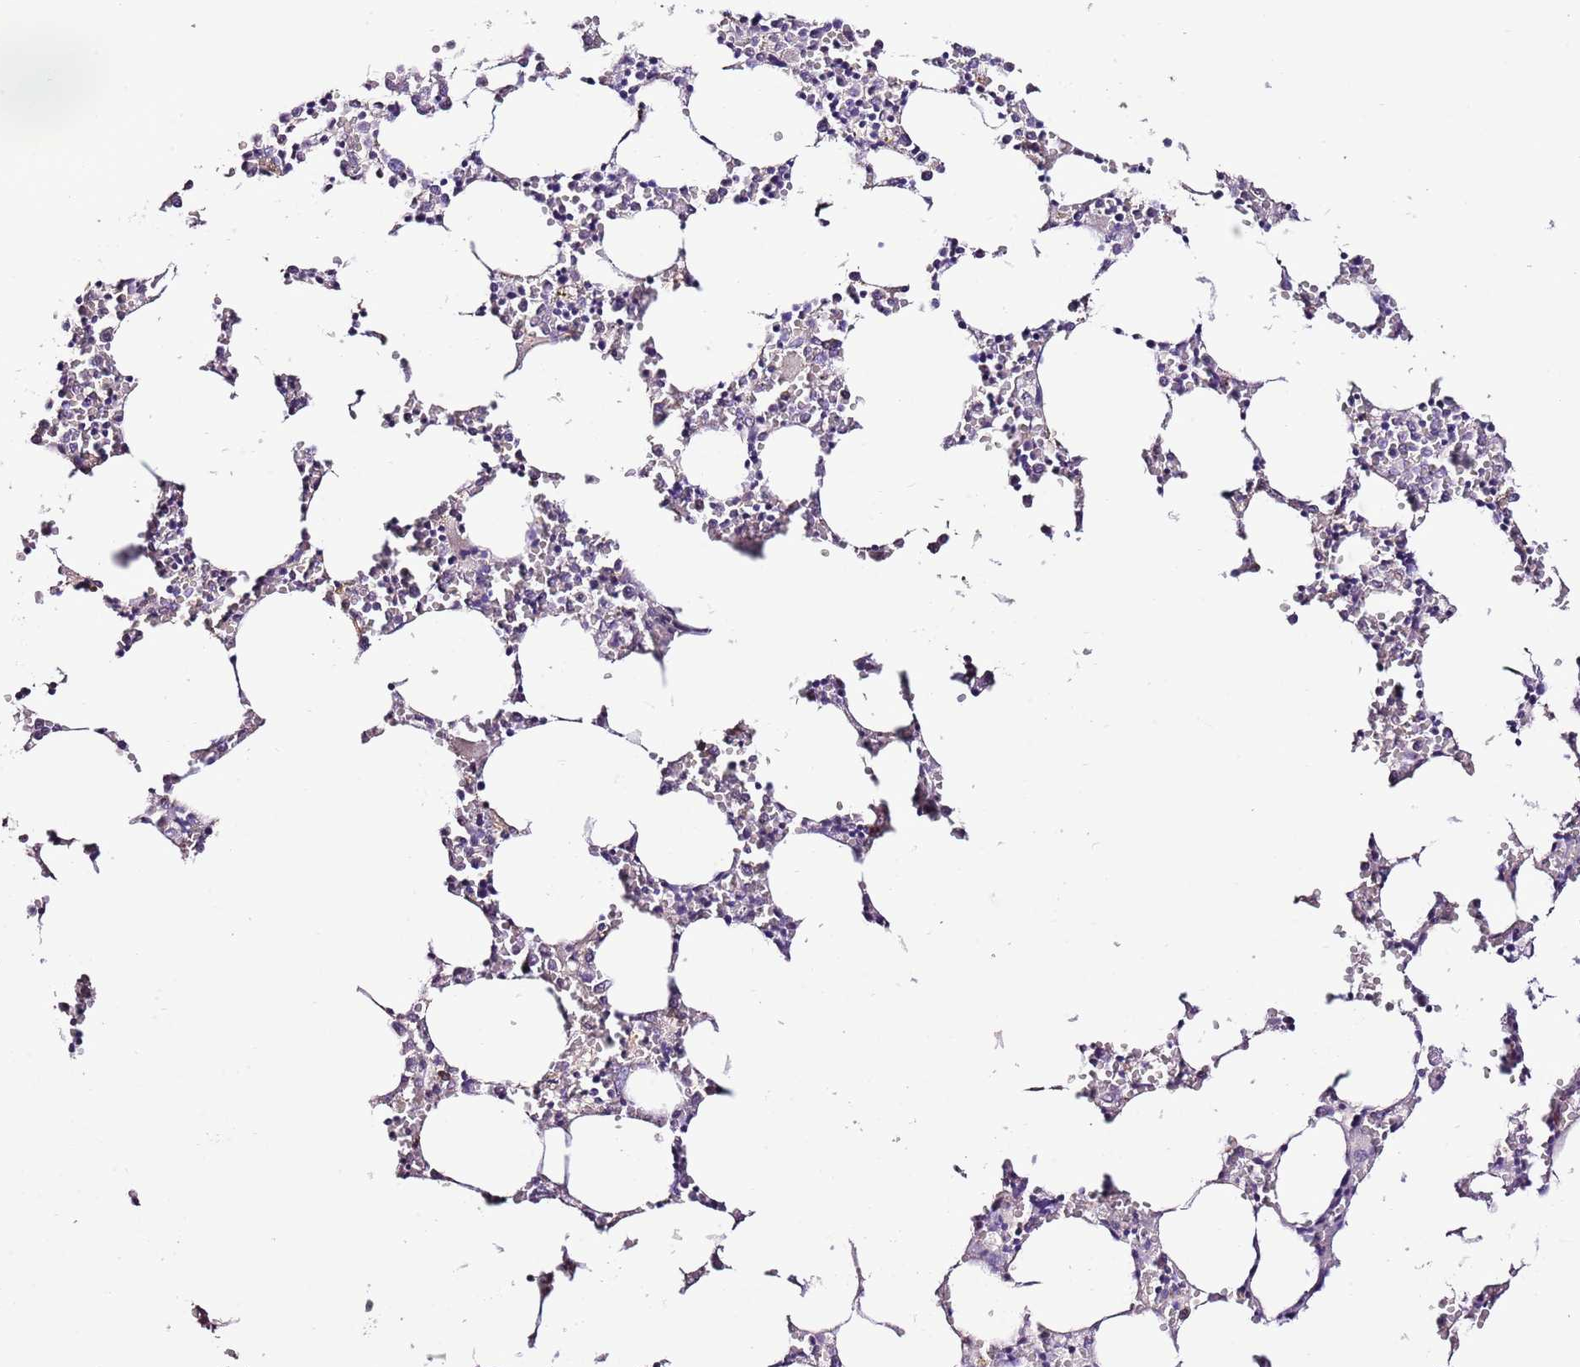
{"staining": {"intensity": "negative", "quantity": "none", "location": "none"}, "tissue": "bone marrow", "cell_type": "Hematopoietic cells", "image_type": "normal", "snomed": [{"axis": "morphology", "description": "Normal tissue, NOS"}, {"axis": "topography", "description": "Bone marrow"}], "caption": "Immunohistochemistry (IHC) of unremarkable bone marrow exhibits no staining in hematopoietic cells. The staining was performed using DAB (3,3'-diaminobenzidine) to visualize the protein expression in brown, while the nuclei were stained in blue with hematoxylin (Magnification: 20x).", "gene": "IZUMO4", "patient": {"sex": "female", "age": 64}}